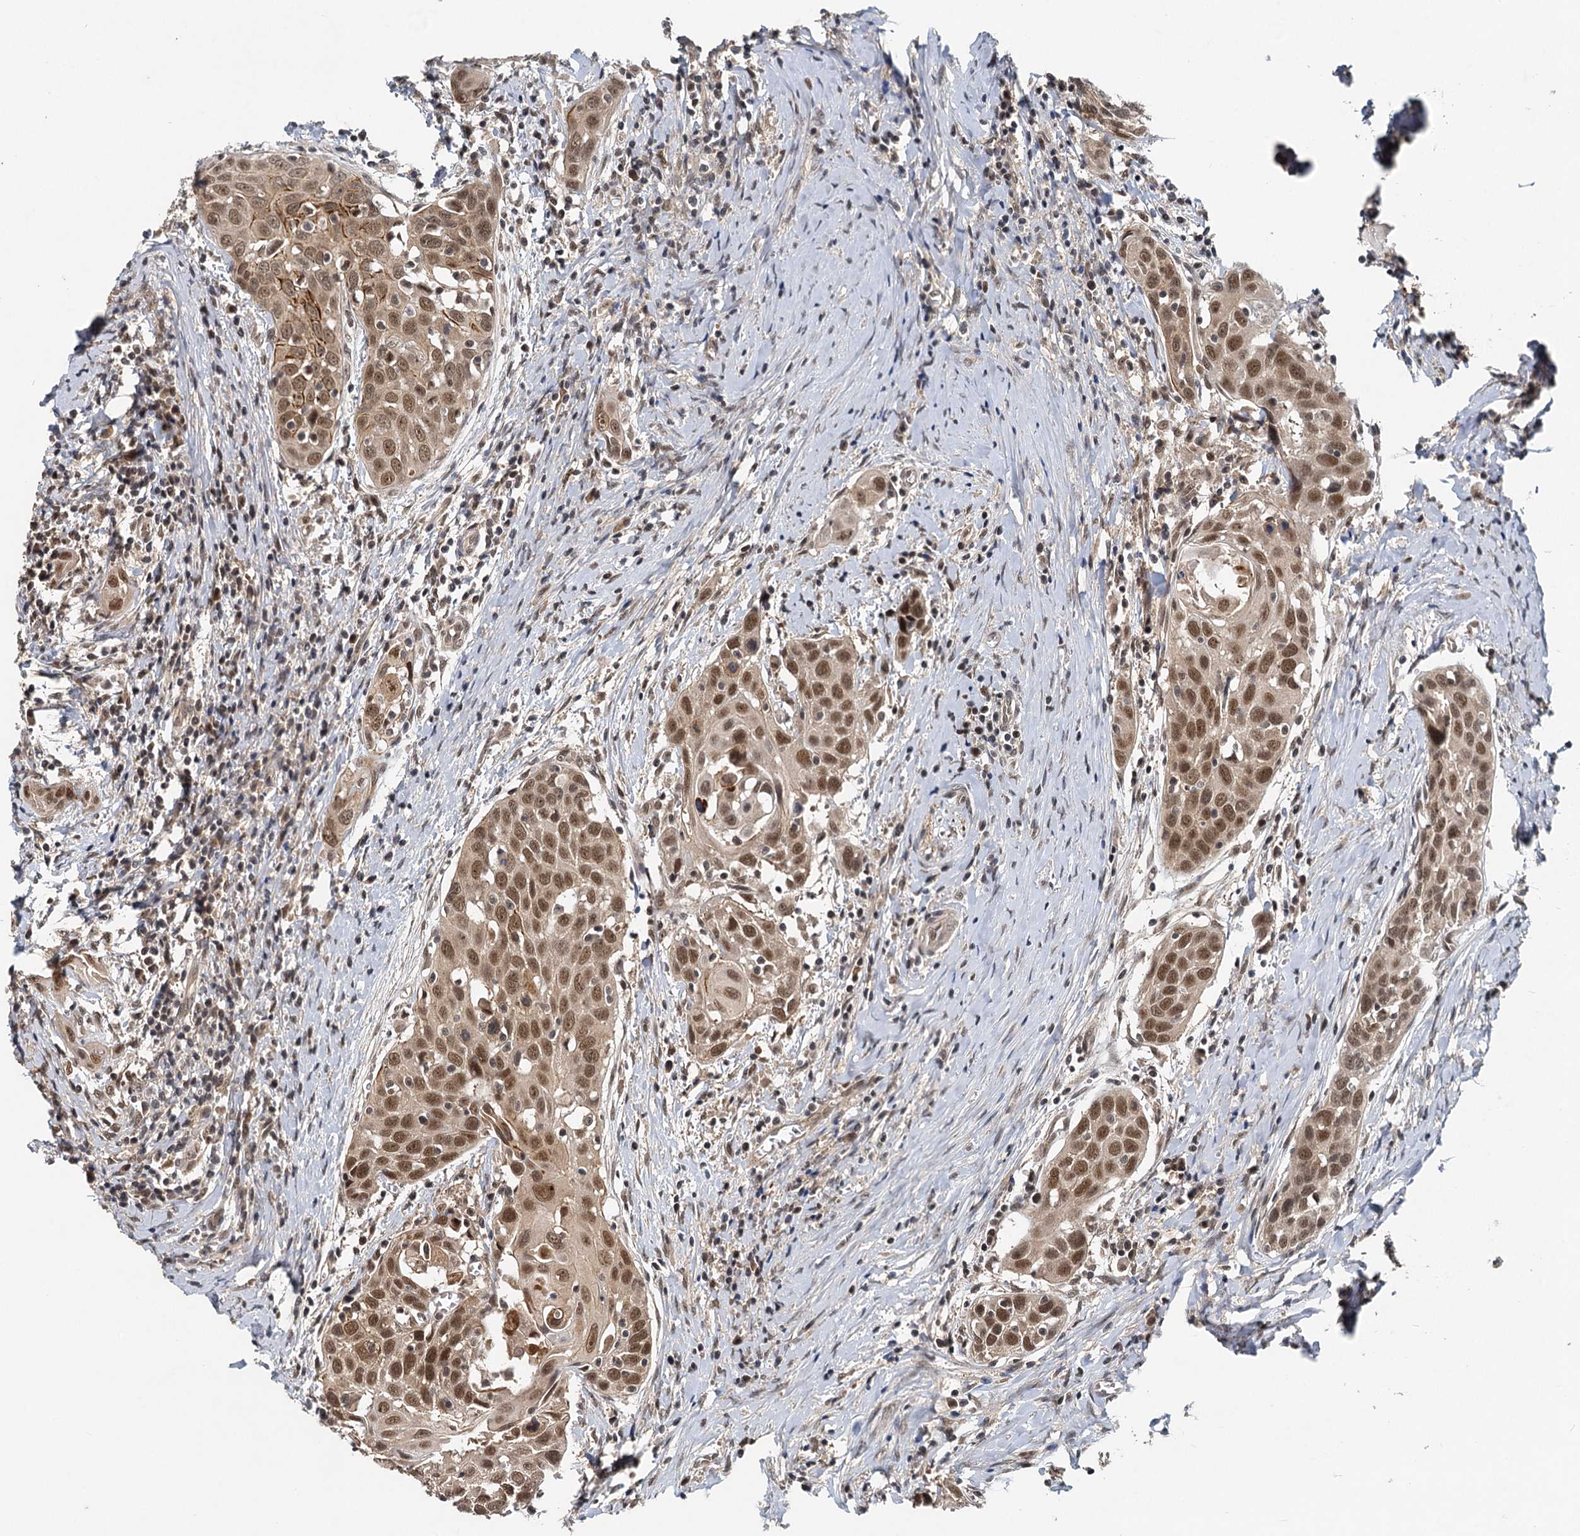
{"staining": {"intensity": "moderate", "quantity": ">75%", "location": "nuclear"}, "tissue": "head and neck cancer", "cell_type": "Tumor cells", "image_type": "cancer", "snomed": [{"axis": "morphology", "description": "Squamous cell carcinoma, NOS"}, {"axis": "topography", "description": "Oral tissue"}, {"axis": "topography", "description": "Head-Neck"}], "caption": "Tumor cells show moderate nuclear staining in approximately >75% of cells in head and neck cancer (squamous cell carcinoma).", "gene": "RITA1", "patient": {"sex": "female", "age": 50}}